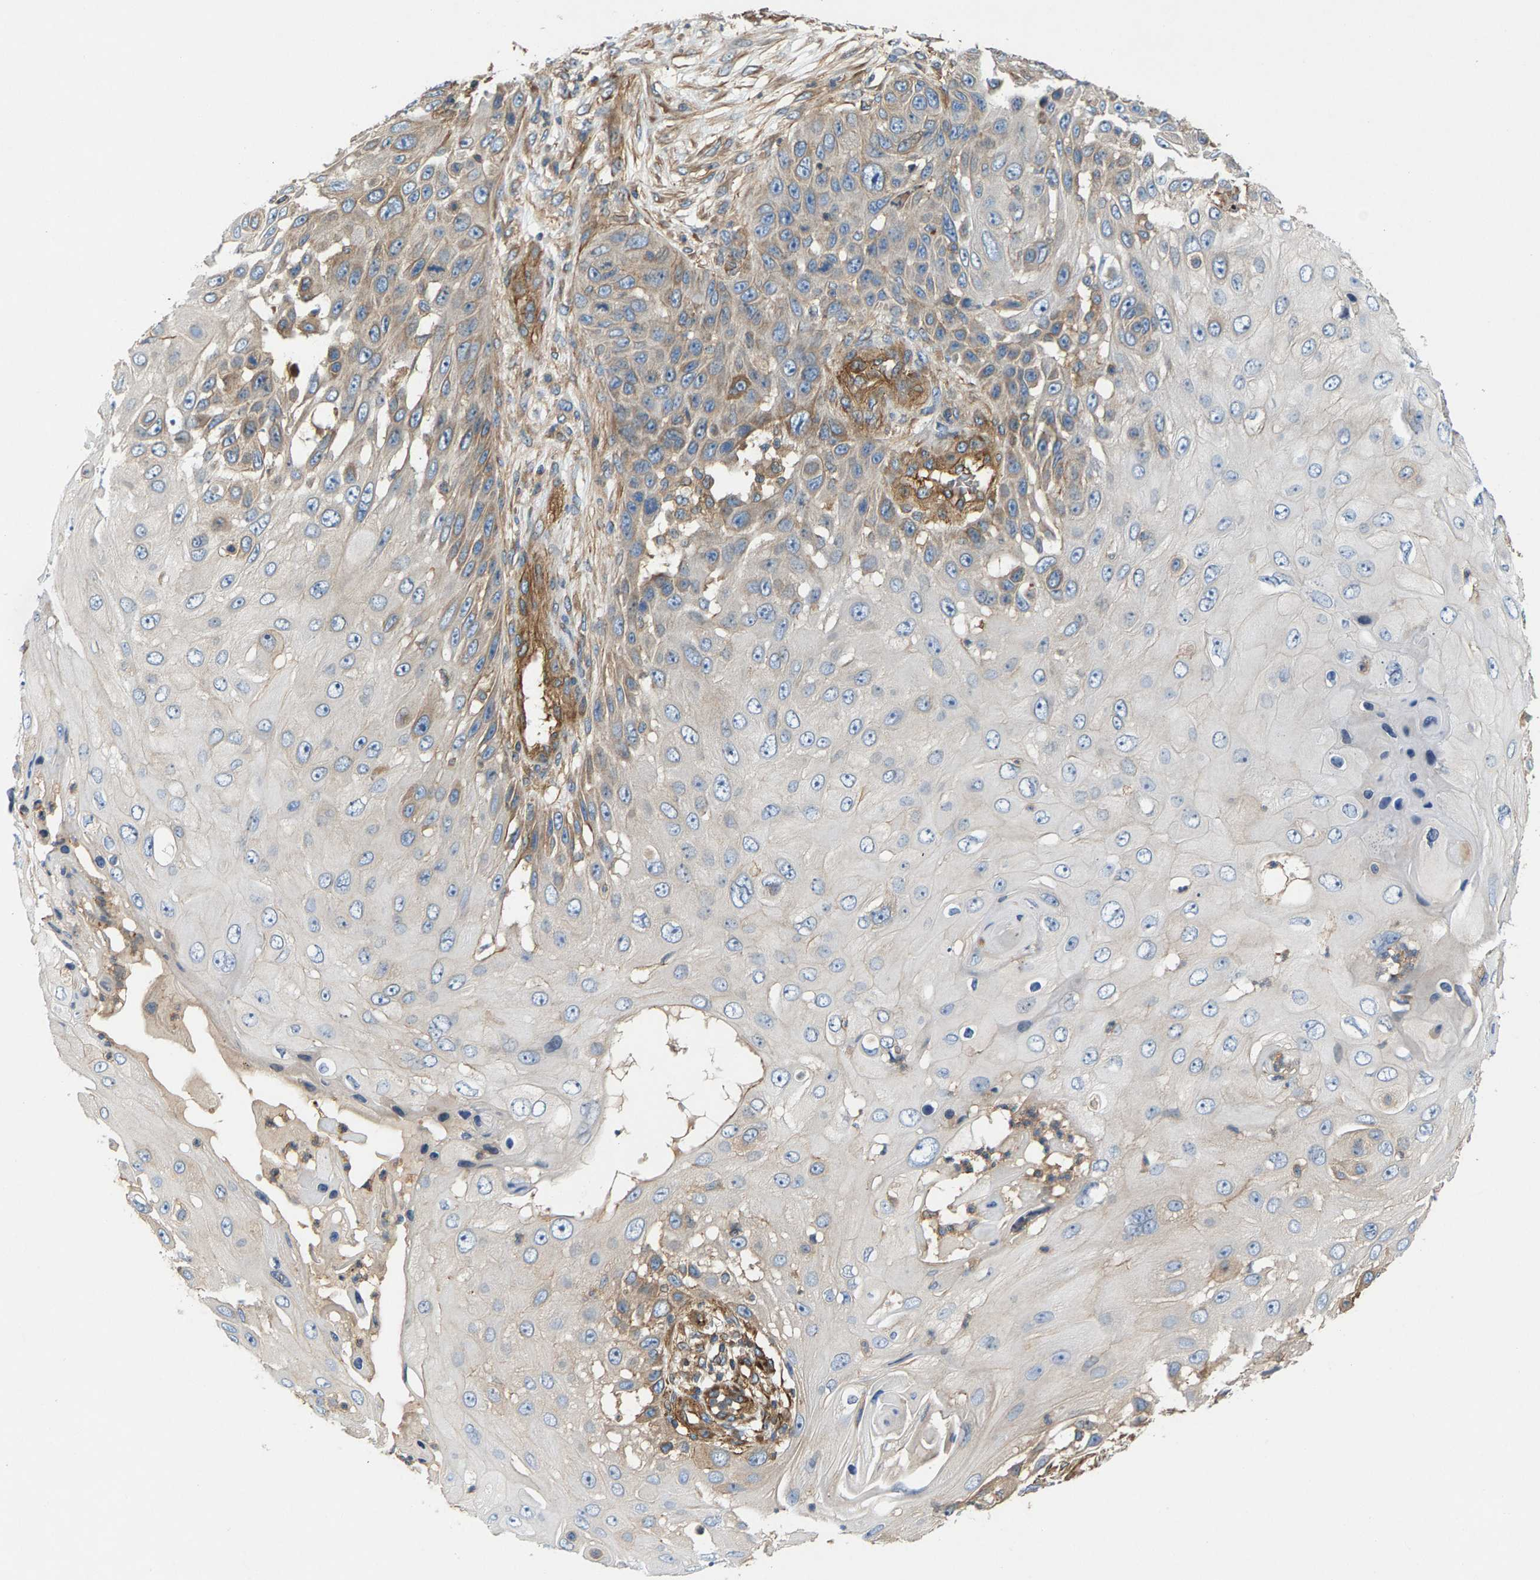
{"staining": {"intensity": "weak", "quantity": "<25%", "location": "cytoplasmic/membranous"}, "tissue": "skin cancer", "cell_type": "Tumor cells", "image_type": "cancer", "snomed": [{"axis": "morphology", "description": "Squamous cell carcinoma, NOS"}, {"axis": "topography", "description": "Skin"}], "caption": "Tumor cells show no significant protein staining in skin squamous cell carcinoma.", "gene": "PDCL", "patient": {"sex": "female", "age": 44}}